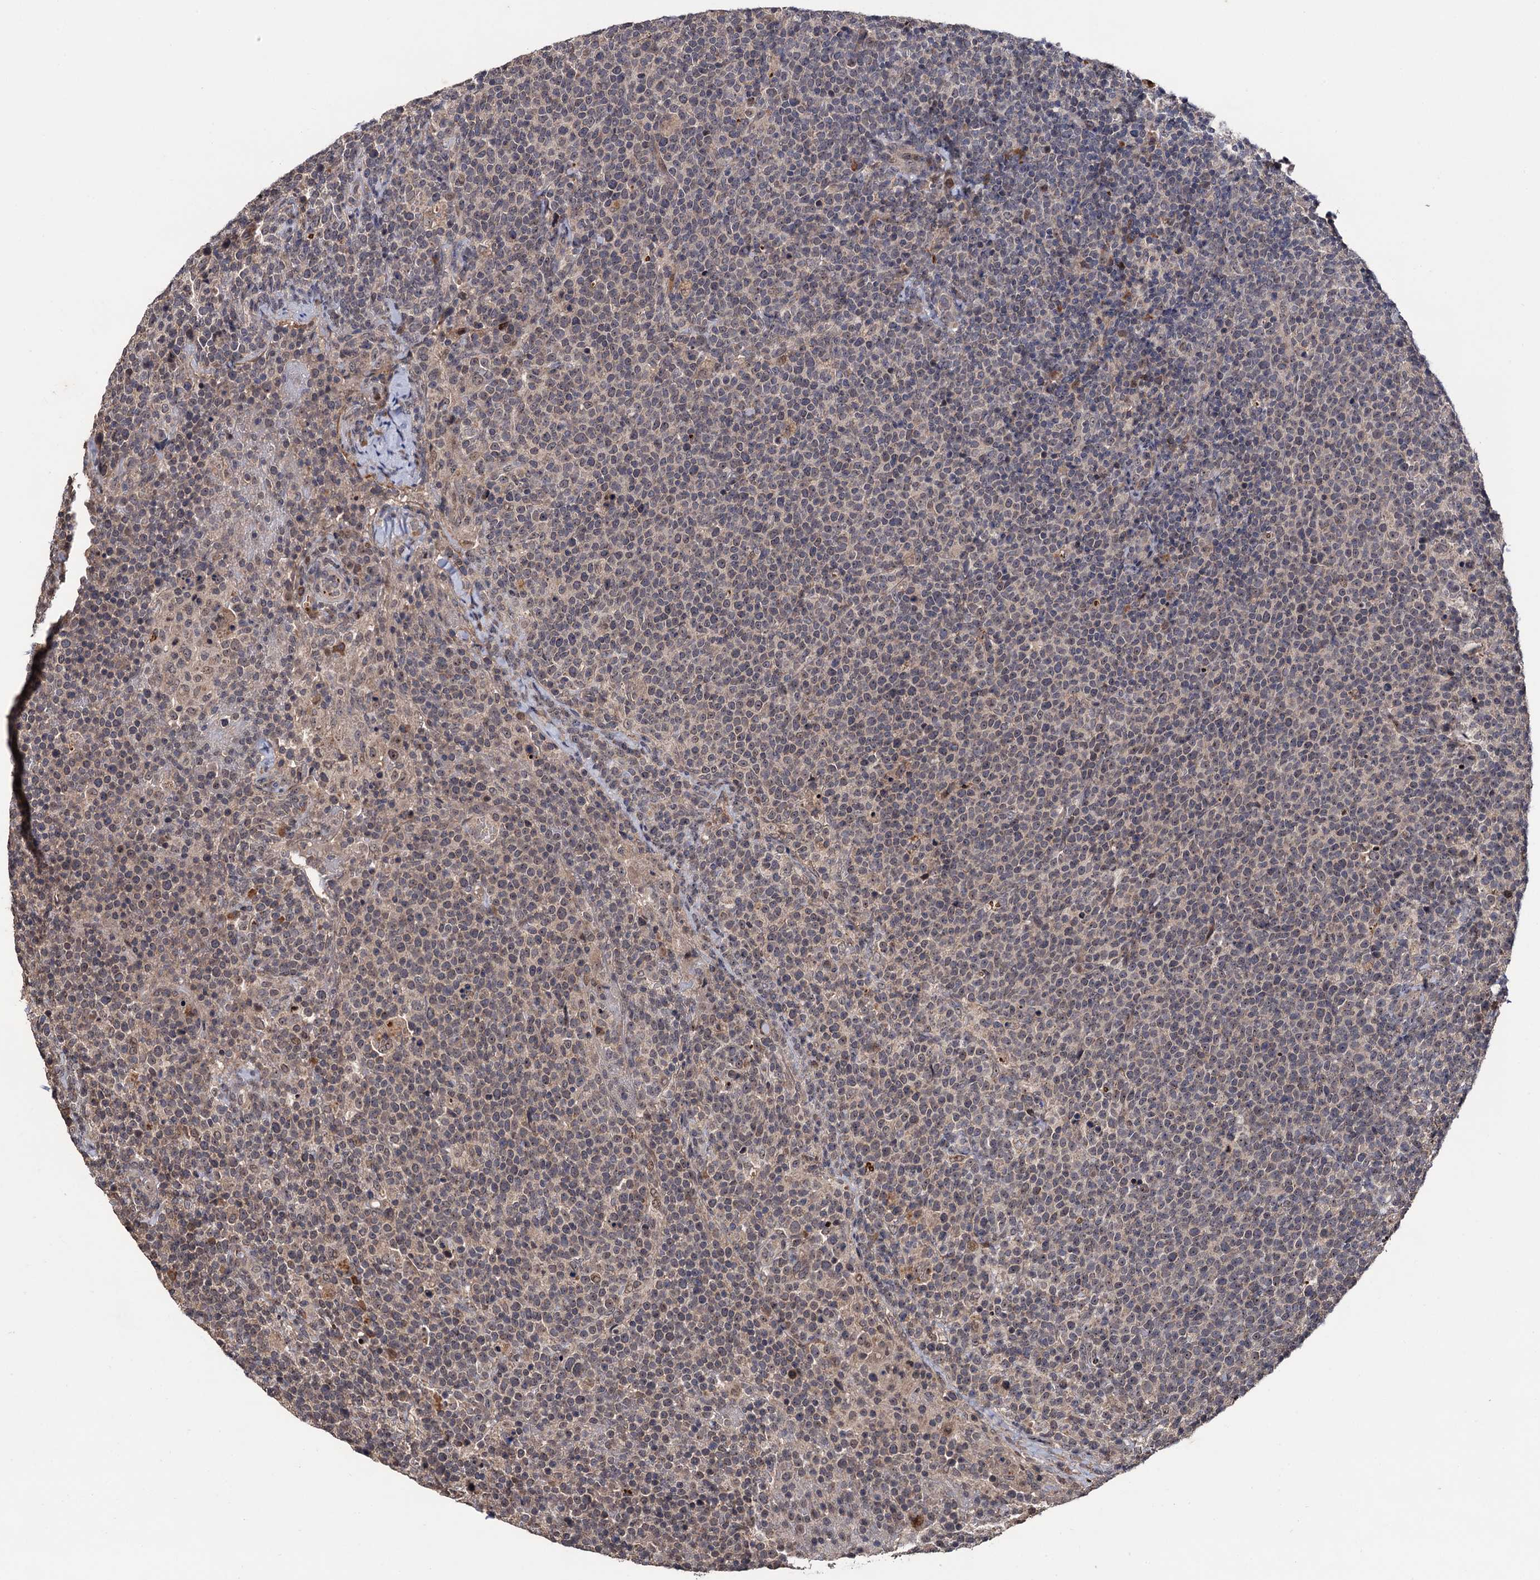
{"staining": {"intensity": "weak", "quantity": "25%-75%", "location": "nuclear"}, "tissue": "lymphoma", "cell_type": "Tumor cells", "image_type": "cancer", "snomed": [{"axis": "morphology", "description": "Malignant lymphoma, non-Hodgkin's type, High grade"}, {"axis": "topography", "description": "Lymph node"}], "caption": "There is low levels of weak nuclear positivity in tumor cells of lymphoma, as demonstrated by immunohistochemical staining (brown color).", "gene": "LRRC63", "patient": {"sex": "male", "age": 61}}